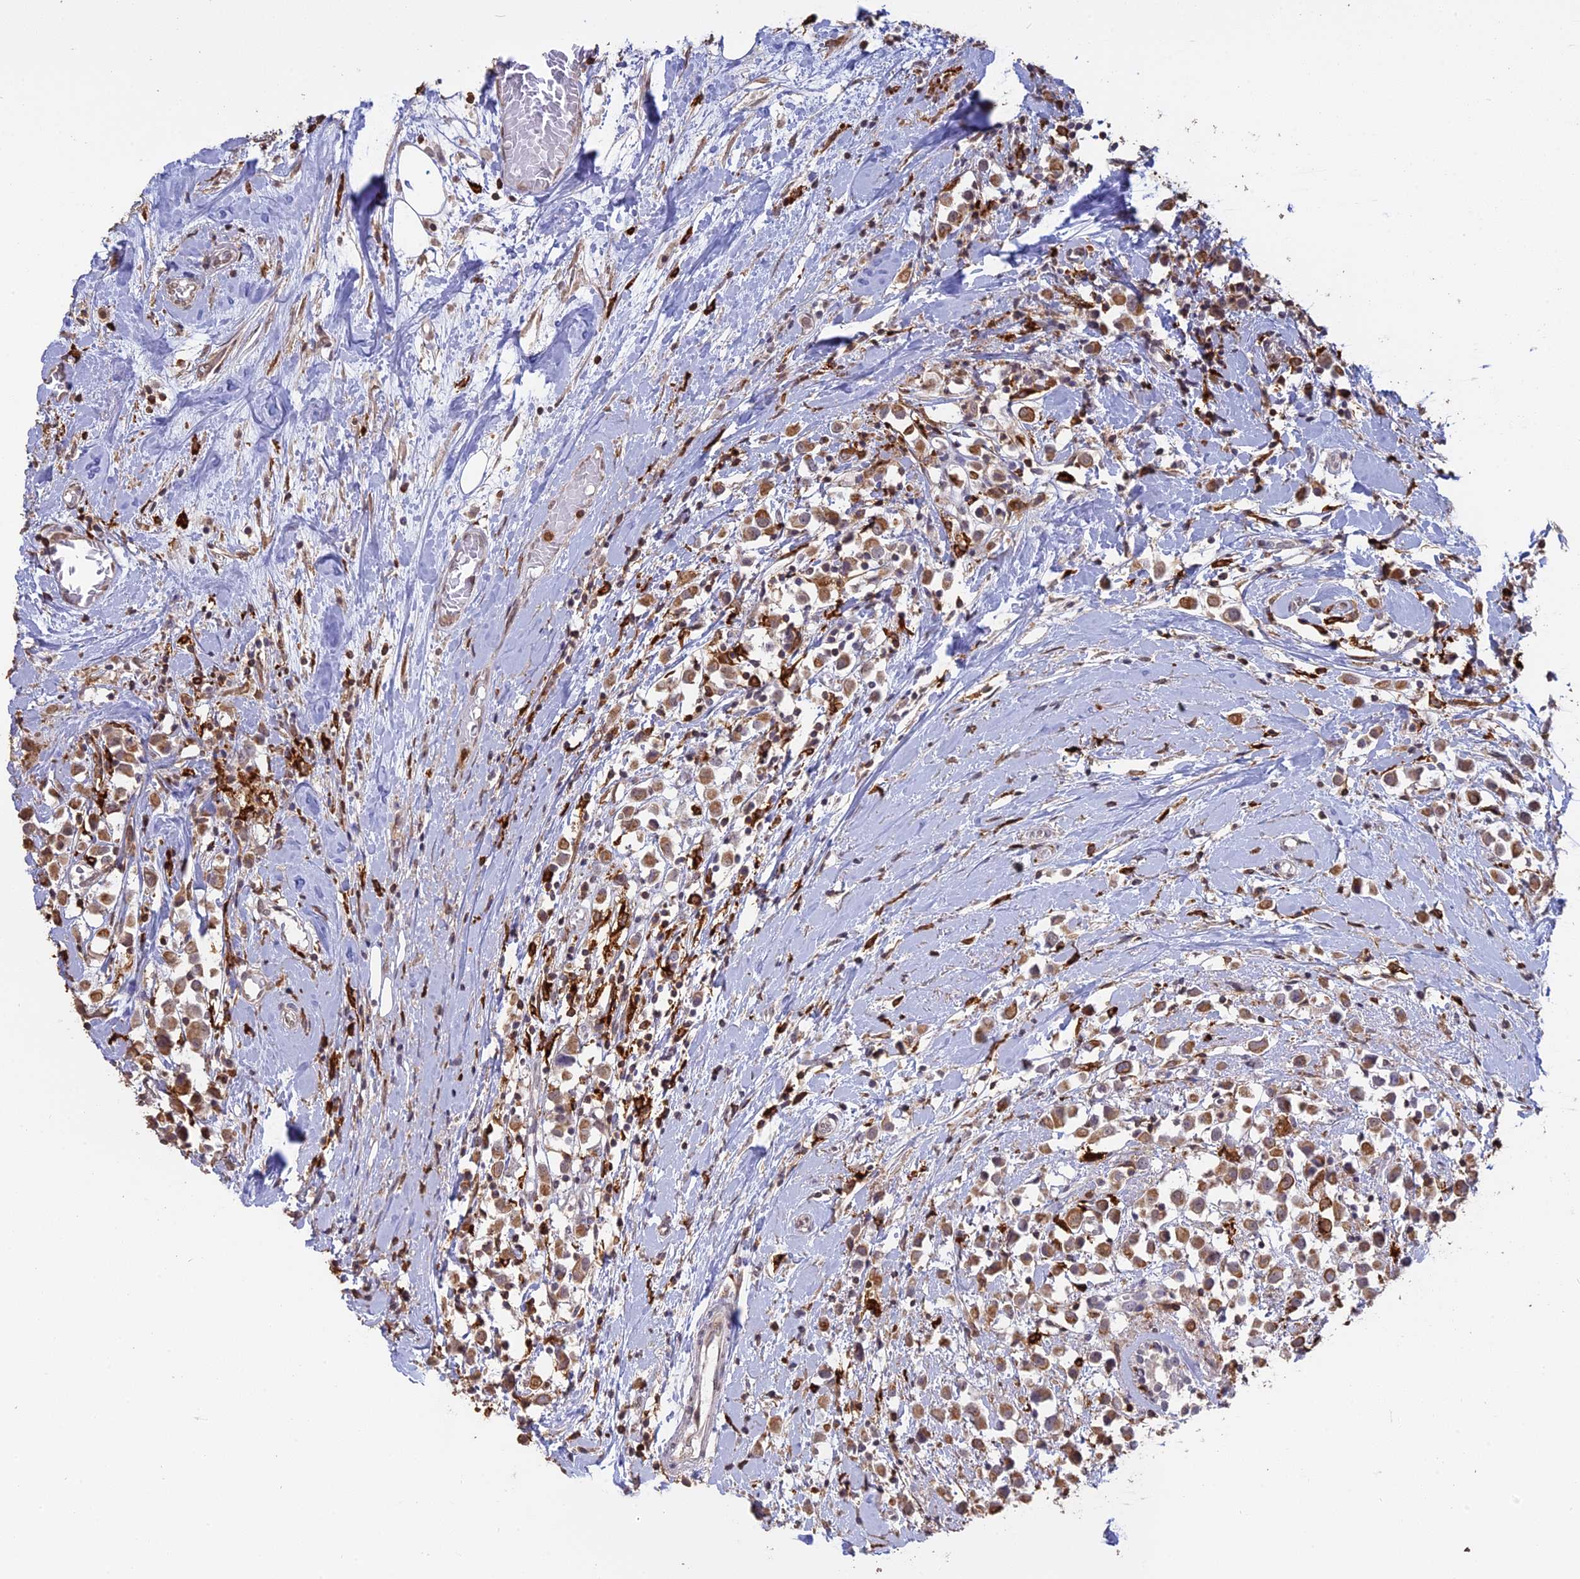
{"staining": {"intensity": "moderate", "quantity": ">75%", "location": "cytoplasmic/membranous"}, "tissue": "breast cancer", "cell_type": "Tumor cells", "image_type": "cancer", "snomed": [{"axis": "morphology", "description": "Duct carcinoma"}, {"axis": "topography", "description": "Breast"}], "caption": "Breast cancer tissue shows moderate cytoplasmic/membranous expression in about >75% of tumor cells, visualized by immunohistochemistry.", "gene": "APOBR", "patient": {"sex": "female", "age": 61}}